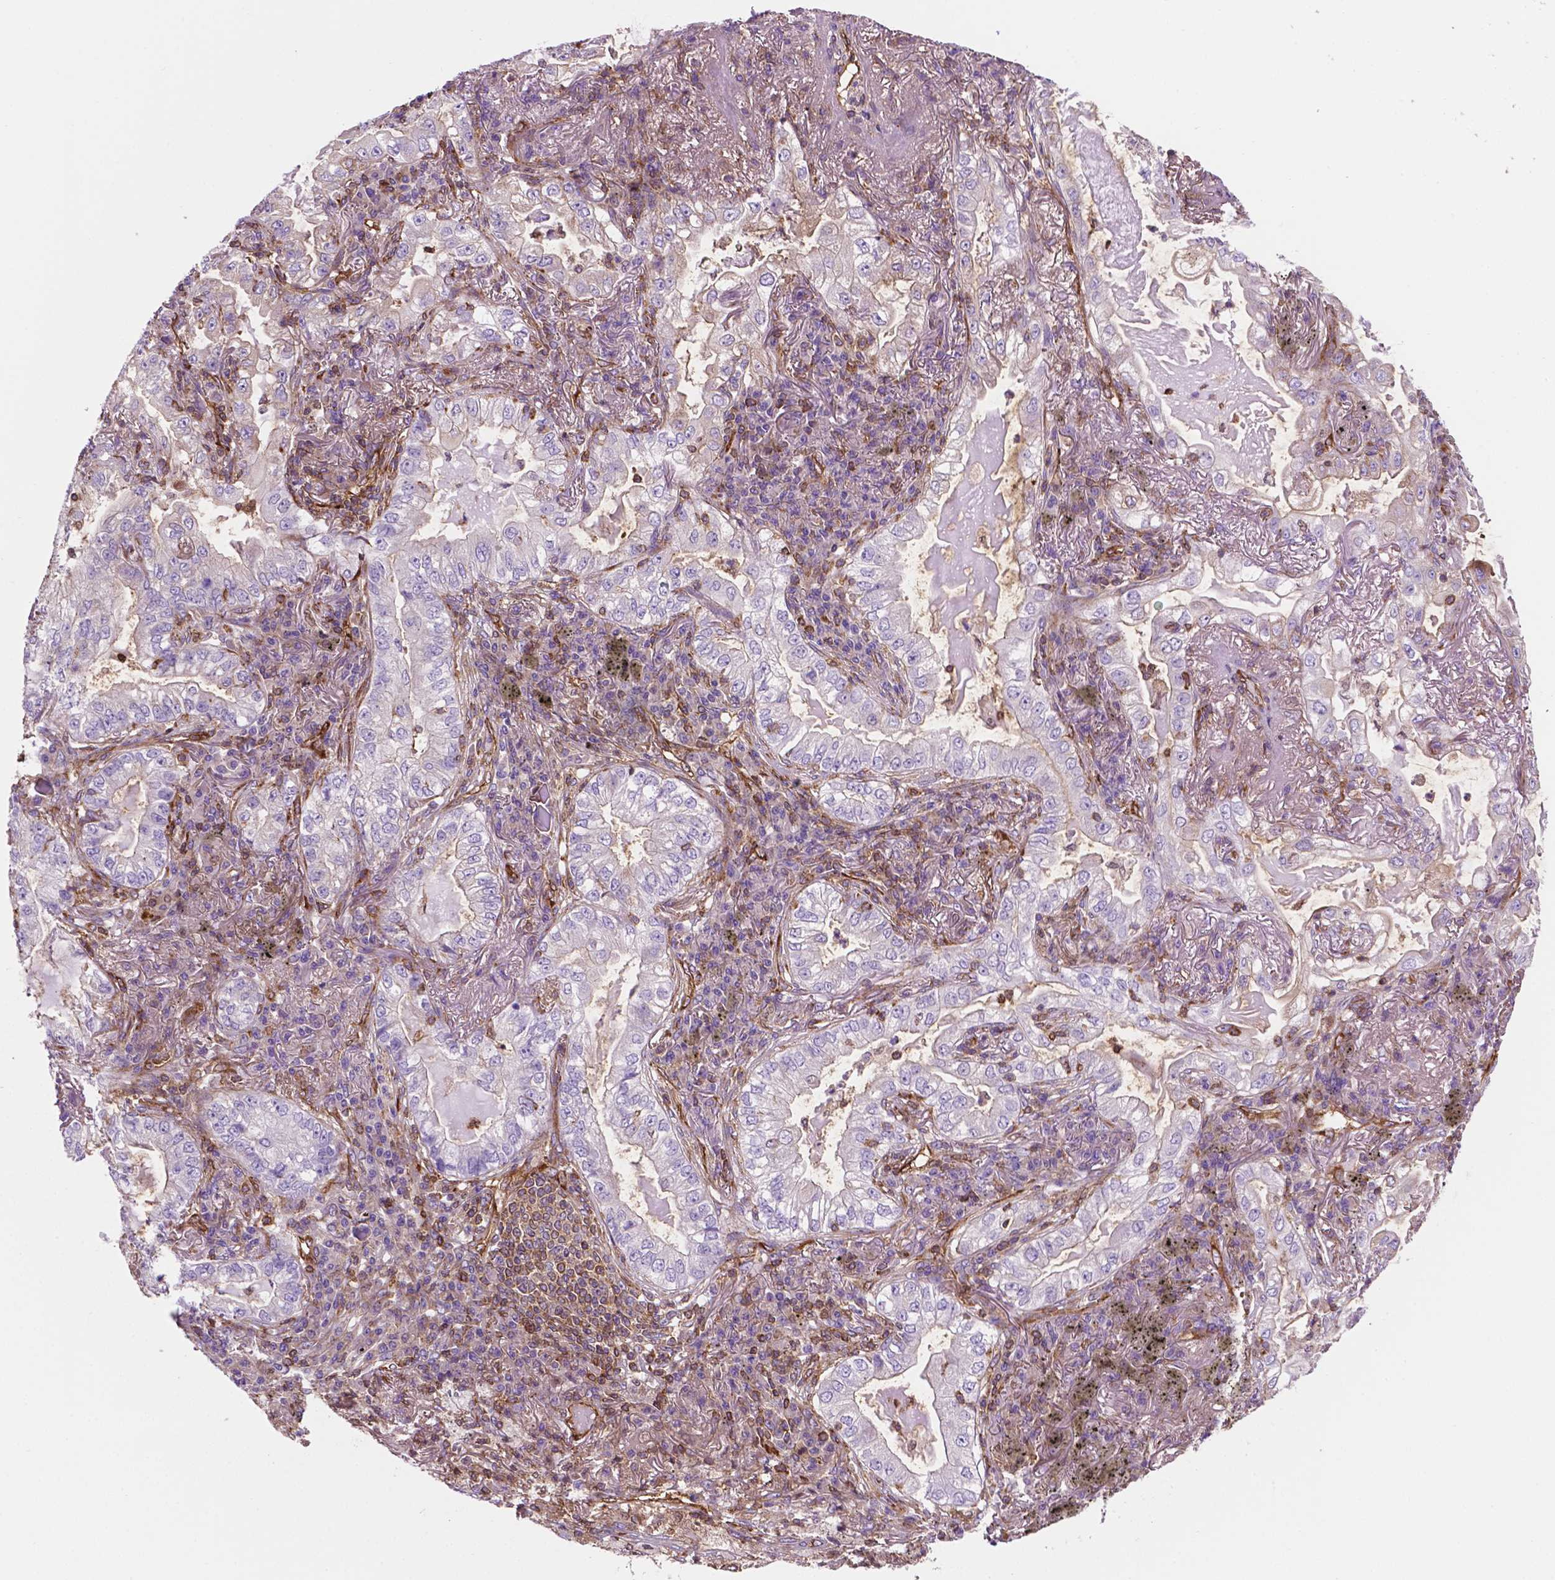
{"staining": {"intensity": "negative", "quantity": "none", "location": "none"}, "tissue": "lung cancer", "cell_type": "Tumor cells", "image_type": "cancer", "snomed": [{"axis": "morphology", "description": "Adenocarcinoma, NOS"}, {"axis": "topography", "description": "Lung"}], "caption": "Immunohistochemical staining of lung cancer shows no significant positivity in tumor cells.", "gene": "DCN", "patient": {"sex": "female", "age": 73}}